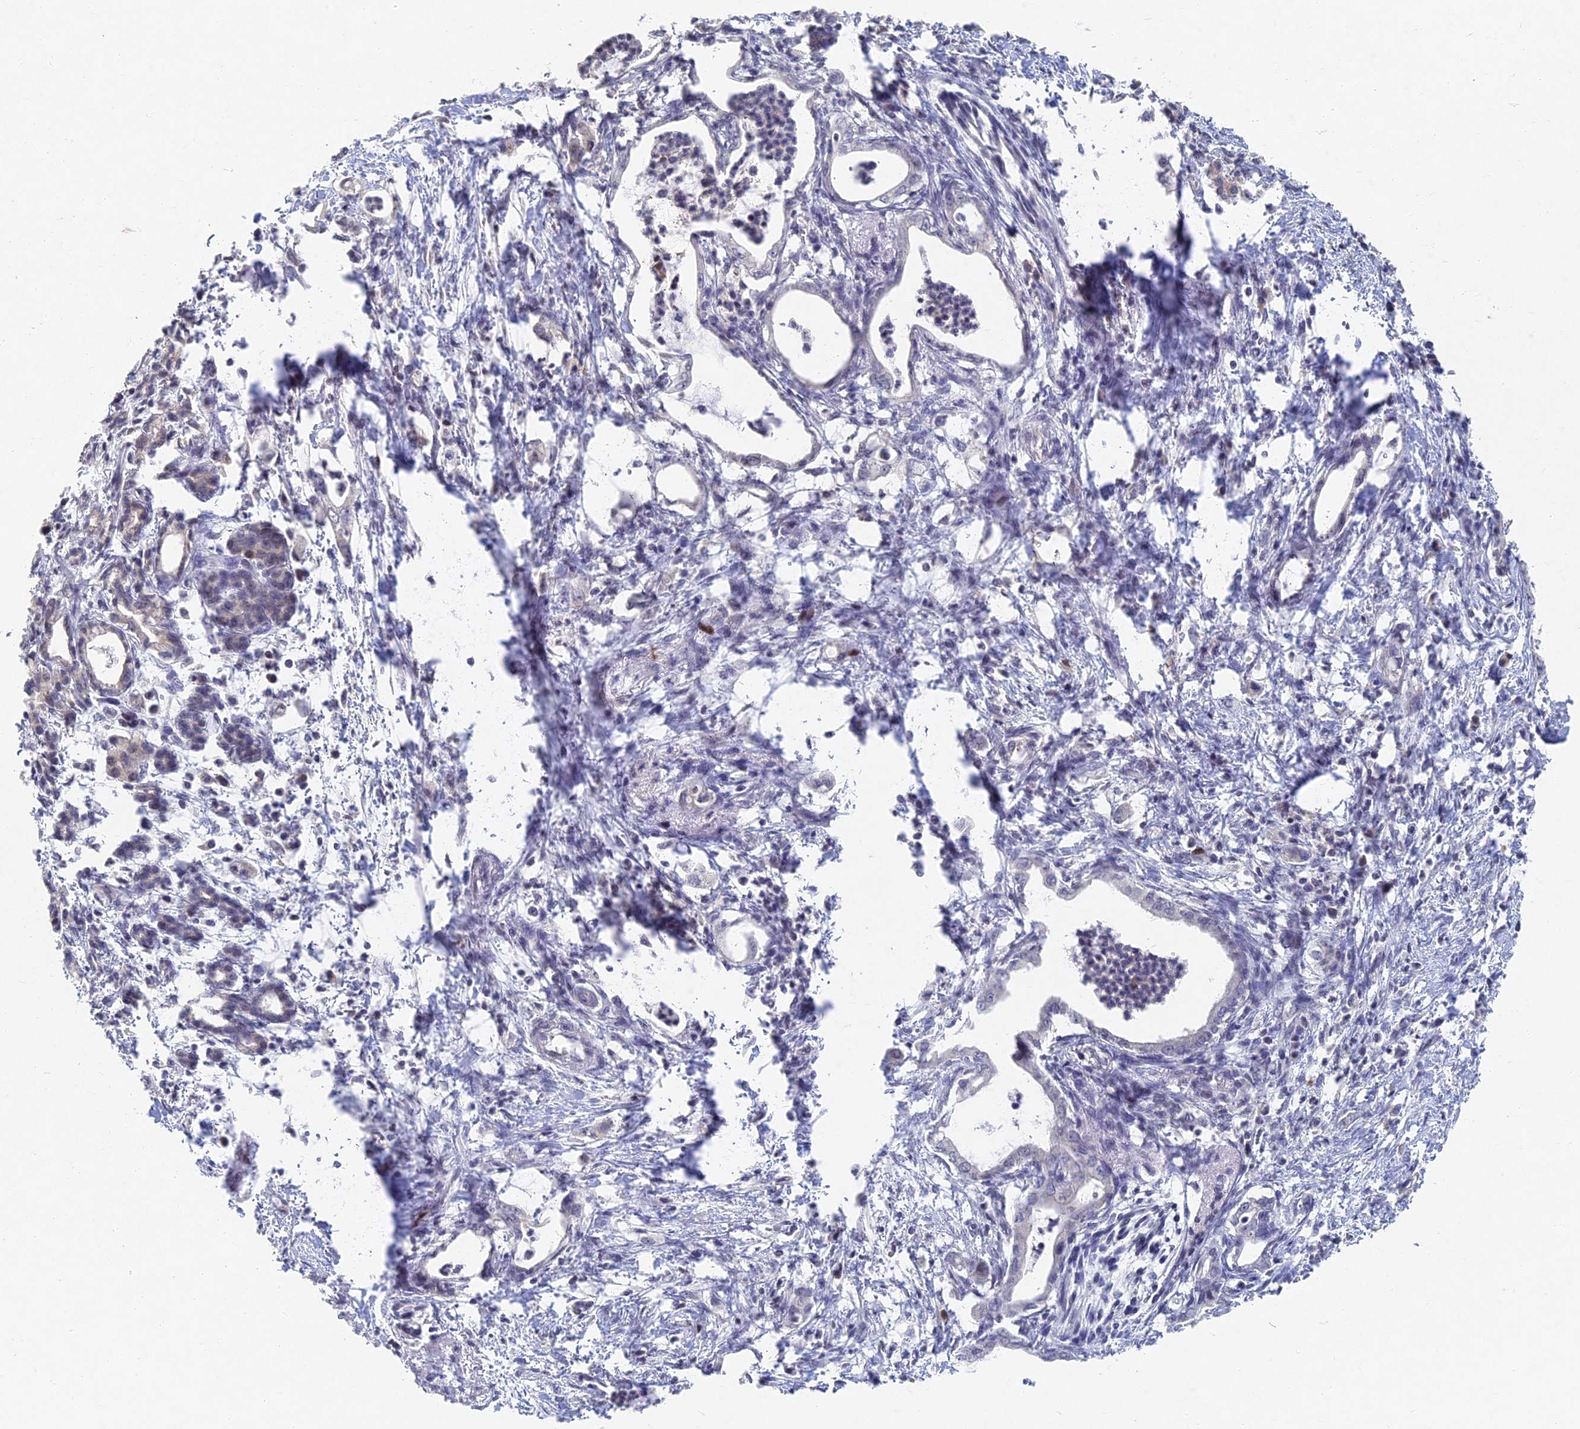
{"staining": {"intensity": "negative", "quantity": "none", "location": "none"}, "tissue": "pancreatic cancer", "cell_type": "Tumor cells", "image_type": "cancer", "snomed": [{"axis": "morphology", "description": "Adenocarcinoma, NOS"}, {"axis": "topography", "description": "Pancreas"}], "caption": "High power microscopy image of an immunohistochemistry (IHC) micrograph of pancreatic adenocarcinoma, revealing no significant expression in tumor cells.", "gene": "GNA15", "patient": {"sex": "female", "age": 55}}